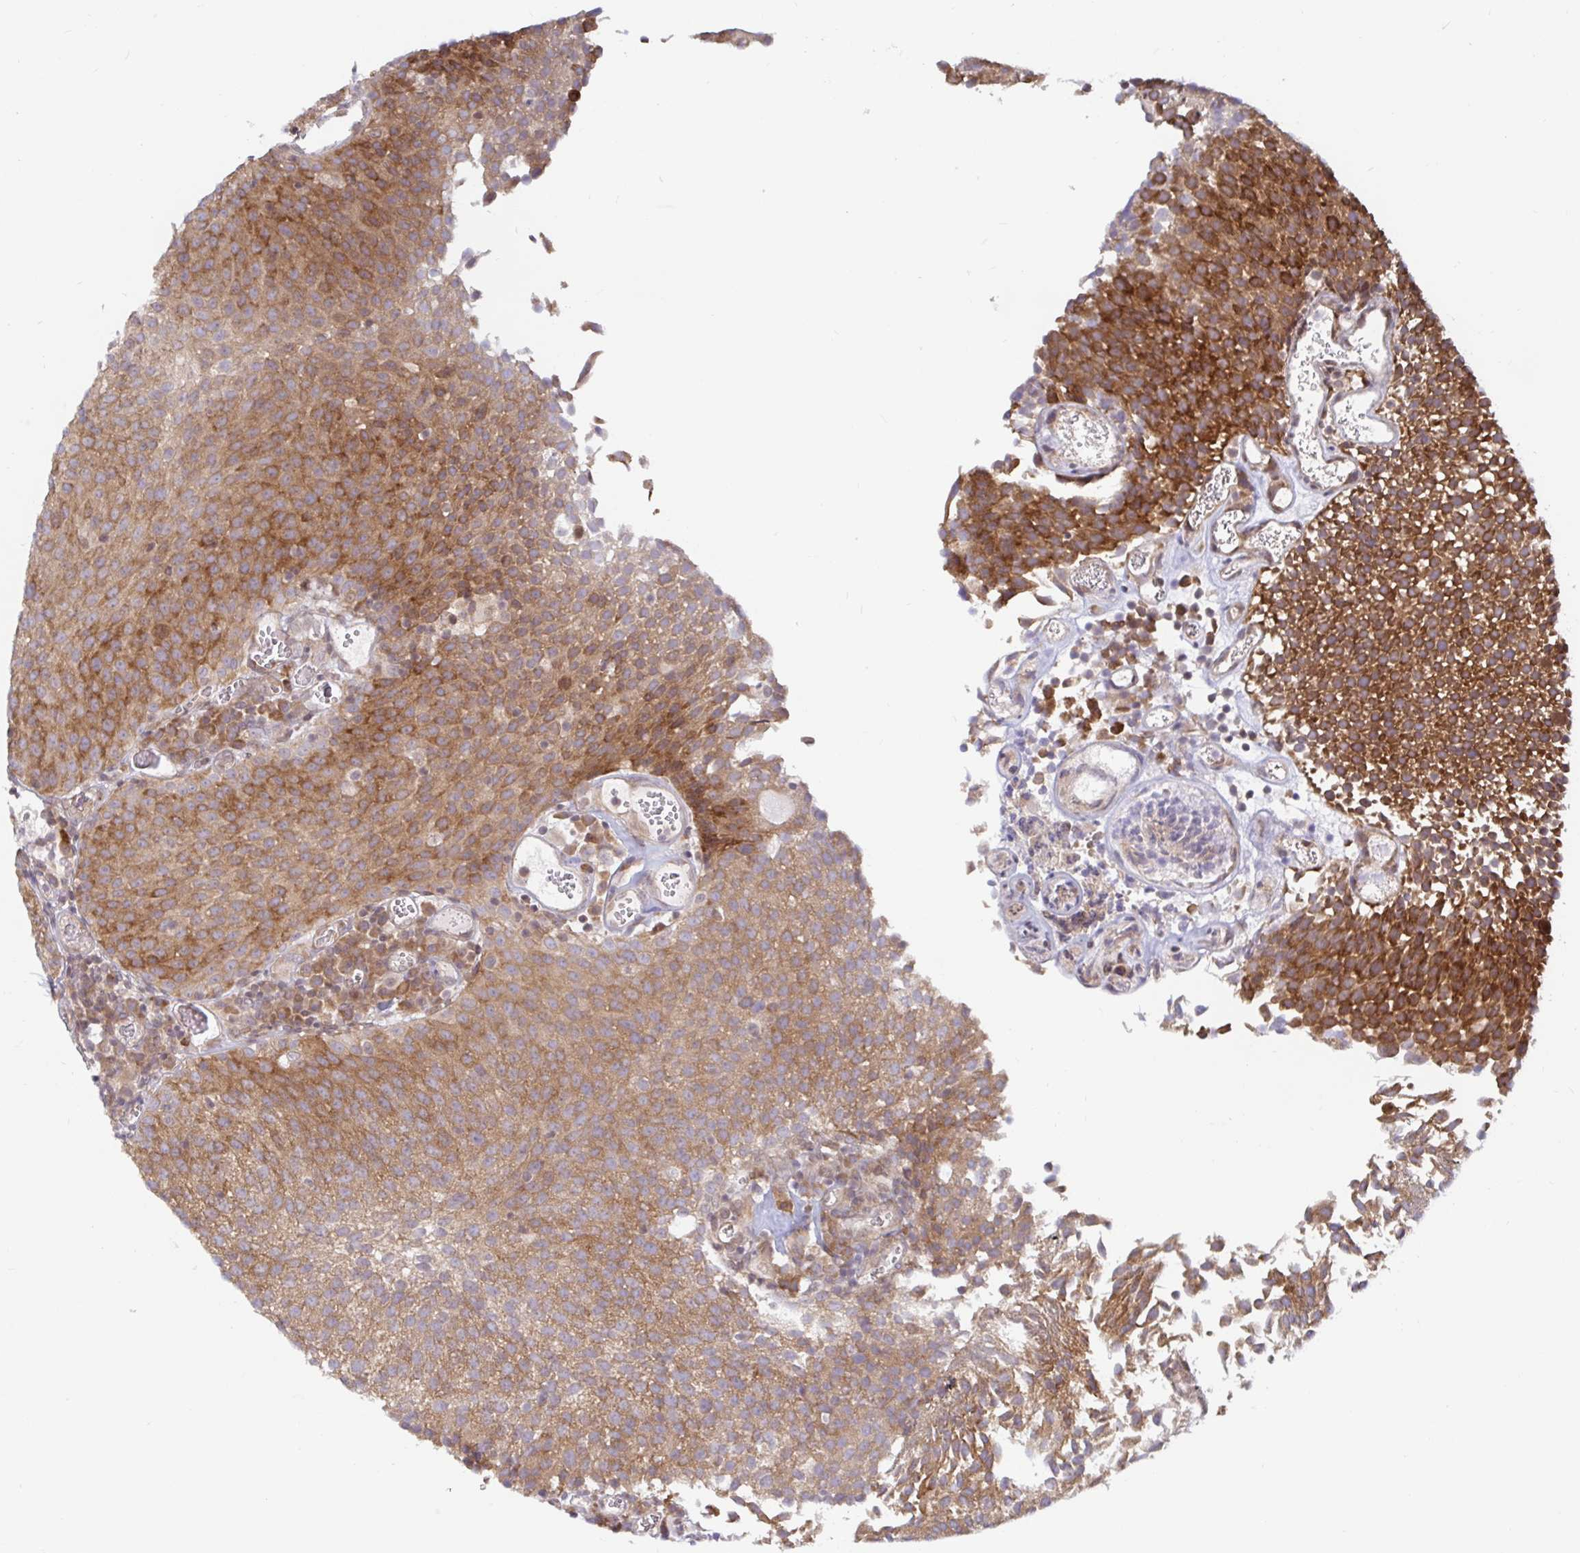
{"staining": {"intensity": "strong", "quantity": ">75%", "location": "cytoplasmic/membranous"}, "tissue": "urothelial cancer", "cell_type": "Tumor cells", "image_type": "cancer", "snomed": [{"axis": "morphology", "description": "Urothelial carcinoma, Low grade"}, {"axis": "topography", "description": "Urinary bladder"}], "caption": "Low-grade urothelial carcinoma tissue shows strong cytoplasmic/membranous expression in approximately >75% of tumor cells, visualized by immunohistochemistry. Nuclei are stained in blue.", "gene": "LARP1", "patient": {"sex": "female", "age": 79}}